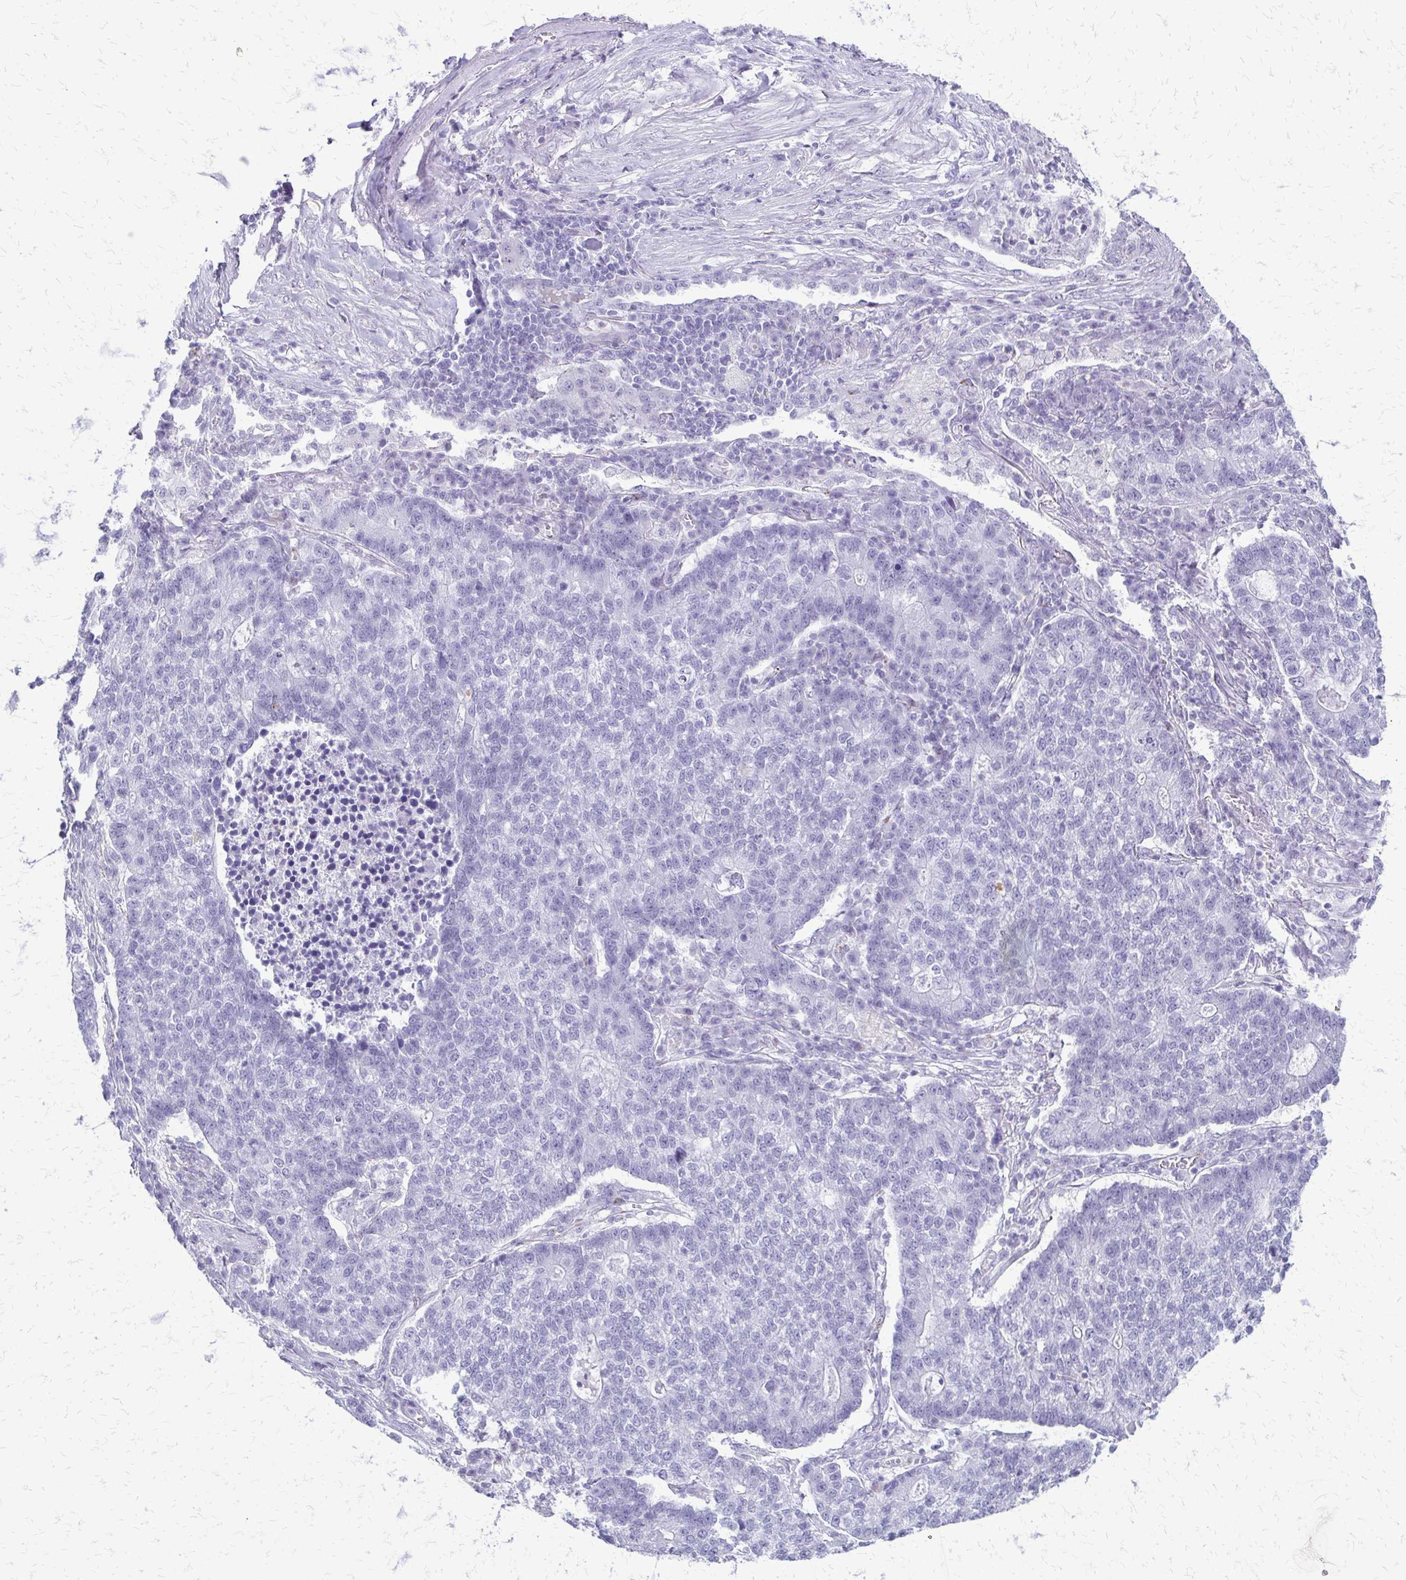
{"staining": {"intensity": "negative", "quantity": "none", "location": "none"}, "tissue": "lung cancer", "cell_type": "Tumor cells", "image_type": "cancer", "snomed": [{"axis": "morphology", "description": "Adenocarcinoma, NOS"}, {"axis": "topography", "description": "Lung"}], "caption": "Tumor cells show no significant staining in lung cancer. (Stains: DAB immunohistochemistry with hematoxylin counter stain, Microscopy: brightfield microscopy at high magnification).", "gene": "FAM162B", "patient": {"sex": "male", "age": 57}}